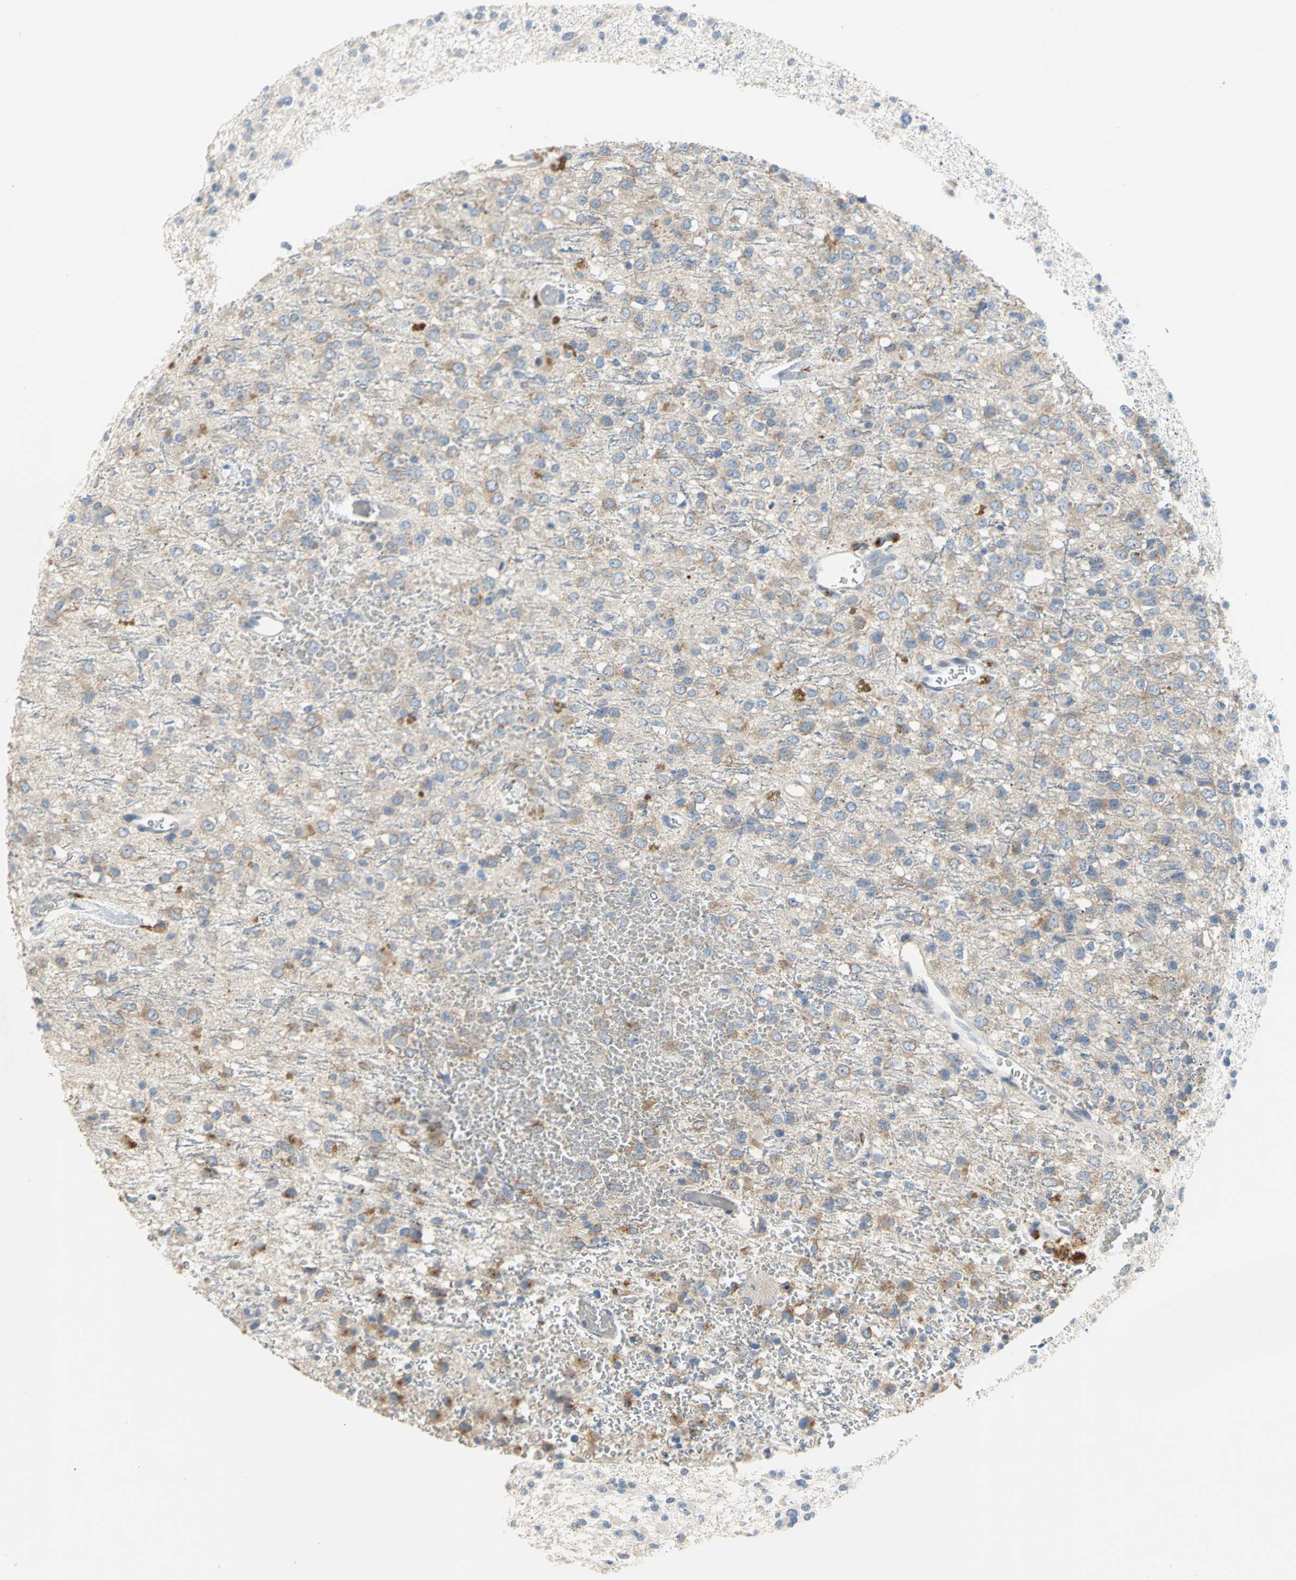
{"staining": {"intensity": "weak", "quantity": ">75%", "location": "cytoplasmic/membranous"}, "tissue": "glioma", "cell_type": "Tumor cells", "image_type": "cancer", "snomed": [{"axis": "morphology", "description": "Glioma, malignant, High grade"}, {"axis": "topography", "description": "pancreas cauda"}], "caption": "Immunohistochemistry (DAB (3,3'-diaminobenzidine)) staining of human malignant glioma (high-grade) shows weak cytoplasmic/membranous protein expression in approximately >75% of tumor cells.", "gene": "IL17RB", "patient": {"sex": "male", "age": 60}}